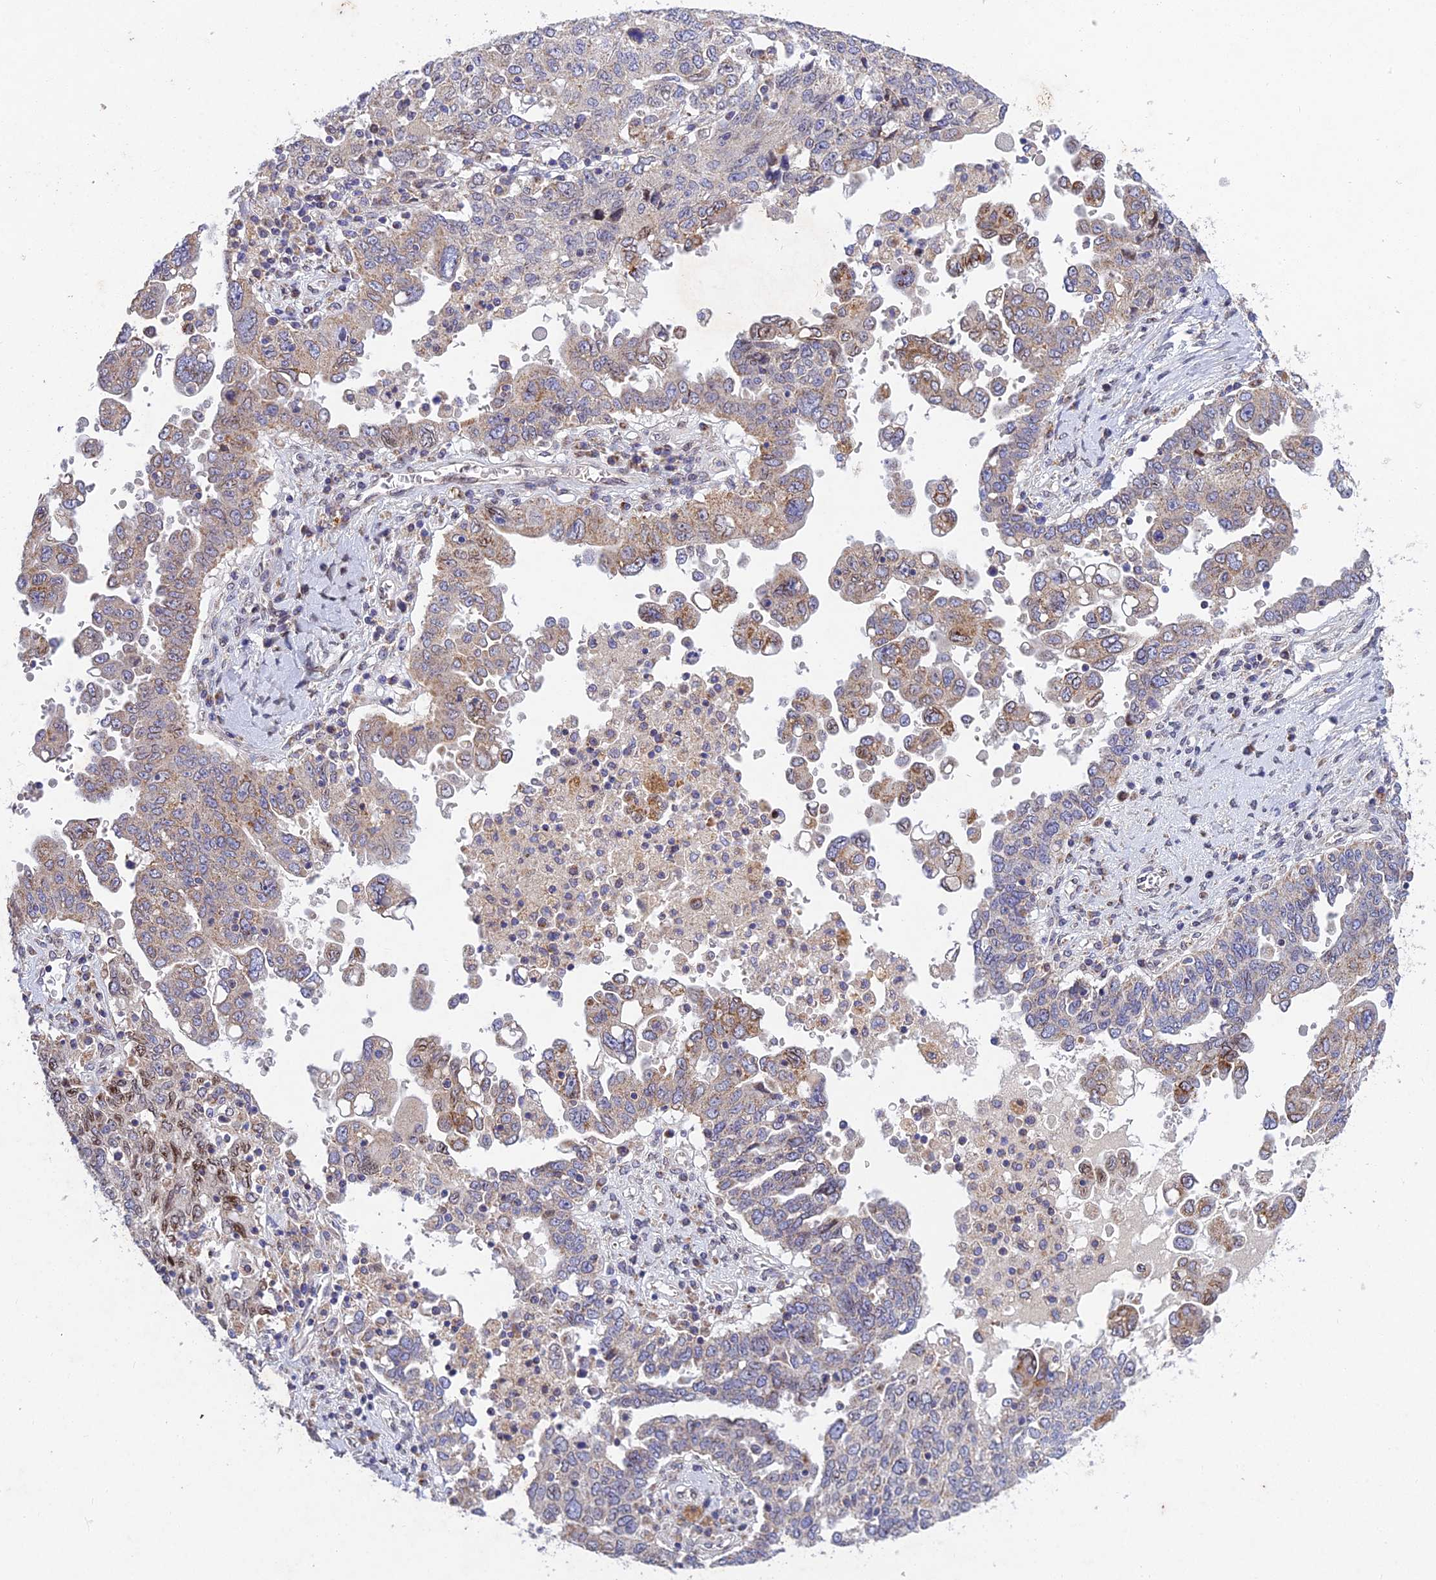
{"staining": {"intensity": "negative", "quantity": "none", "location": "none"}, "tissue": "ovarian cancer", "cell_type": "Tumor cells", "image_type": "cancer", "snomed": [{"axis": "morphology", "description": "Carcinoma, endometroid"}, {"axis": "topography", "description": "Ovary"}], "caption": "DAB (3,3'-diaminobenzidine) immunohistochemical staining of human ovarian cancer (endometroid carcinoma) exhibits no significant staining in tumor cells.", "gene": "MGAT2", "patient": {"sex": "female", "age": 62}}